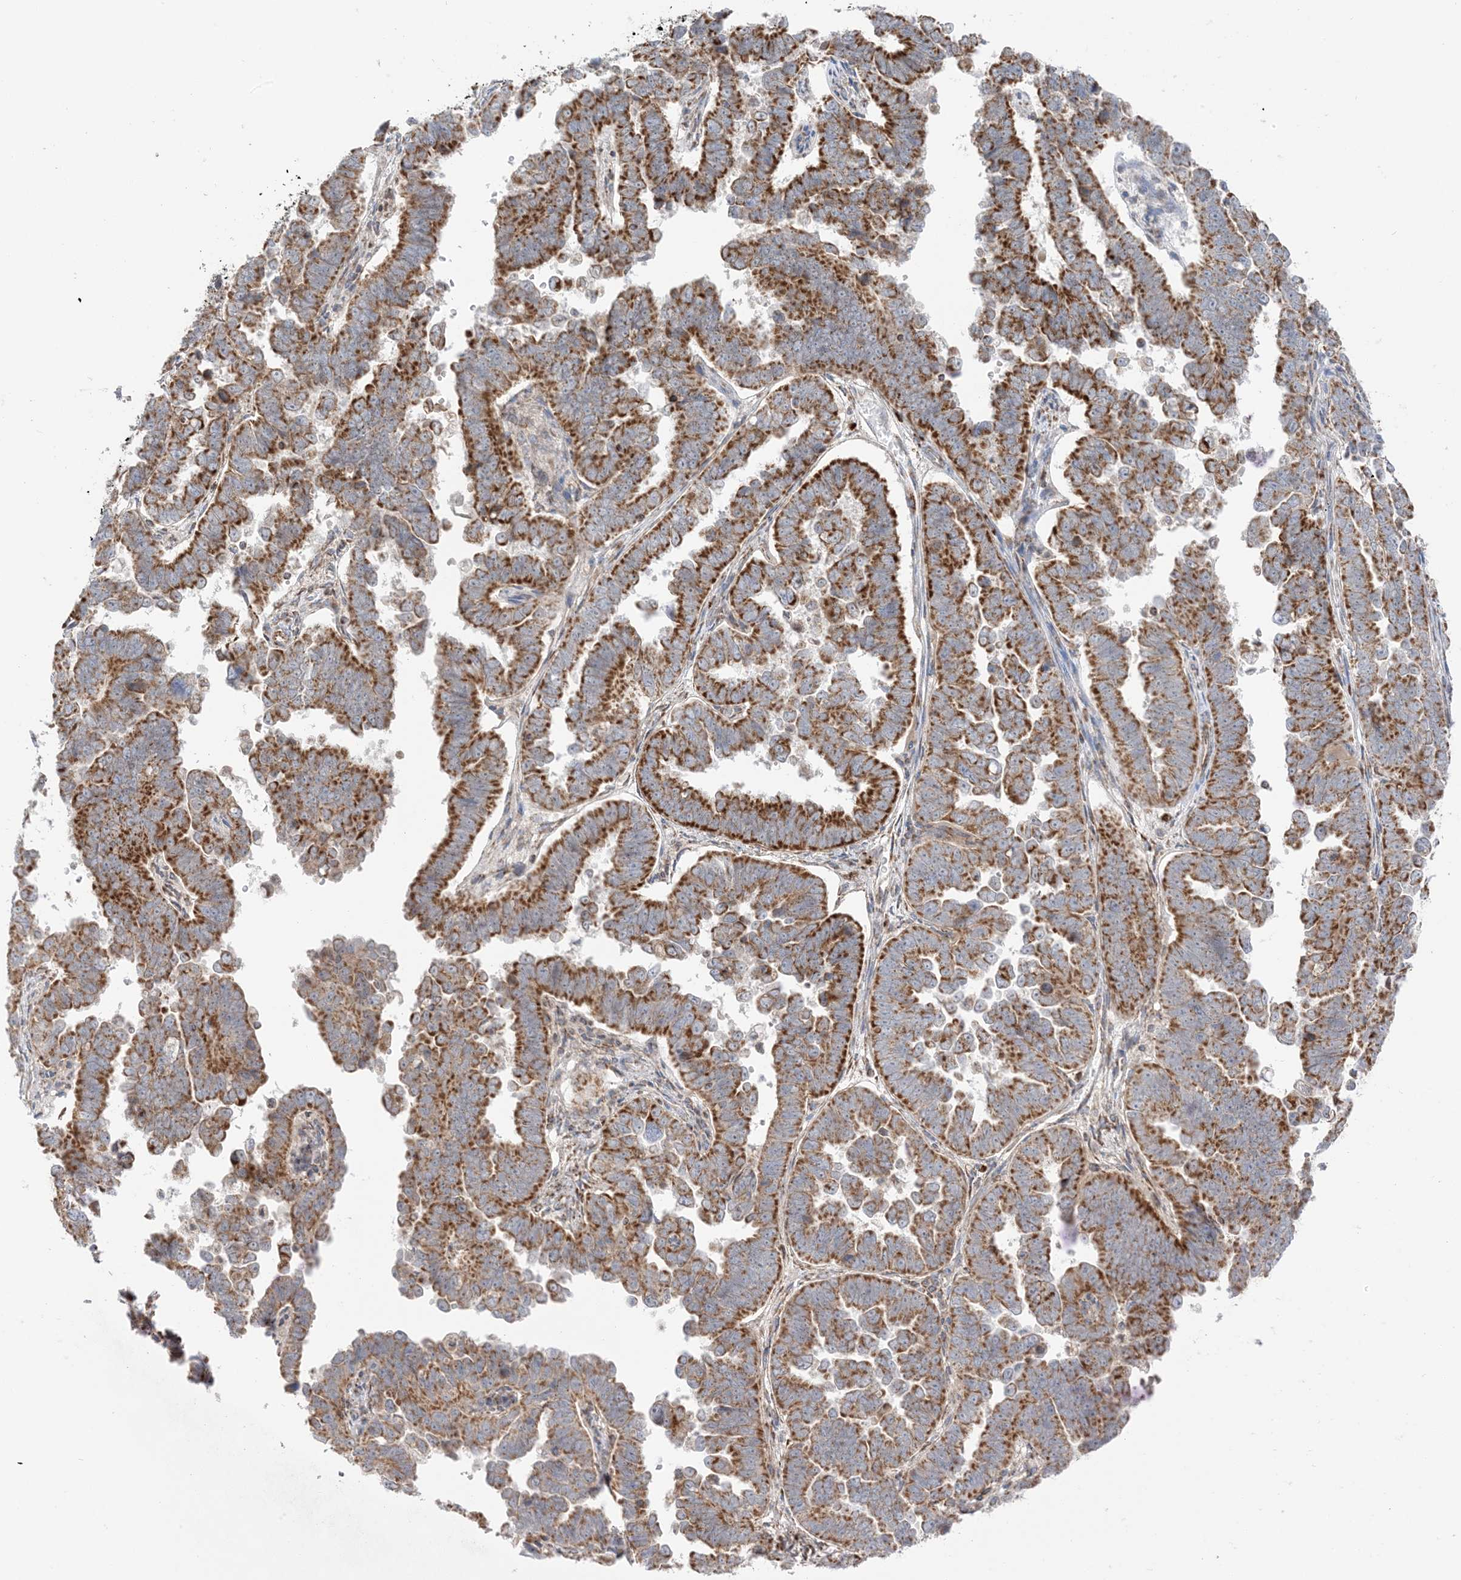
{"staining": {"intensity": "strong", "quantity": ">75%", "location": "cytoplasmic/membranous"}, "tissue": "endometrial cancer", "cell_type": "Tumor cells", "image_type": "cancer", "snomed": [{"axis": "morphology", "description": "Adenocarcinoma, NOS"}, {"axis": "topography", "description": "Endometrium"}], "caption": "This micrograph demonstrates immunohistochemistry staining of endometrial cancer, with high strong cytoplasmic/membranous positivity in about >75% of tumor cells.", "gene": "SLC25A12", "patient": {"sex": "female", "age": 75}}